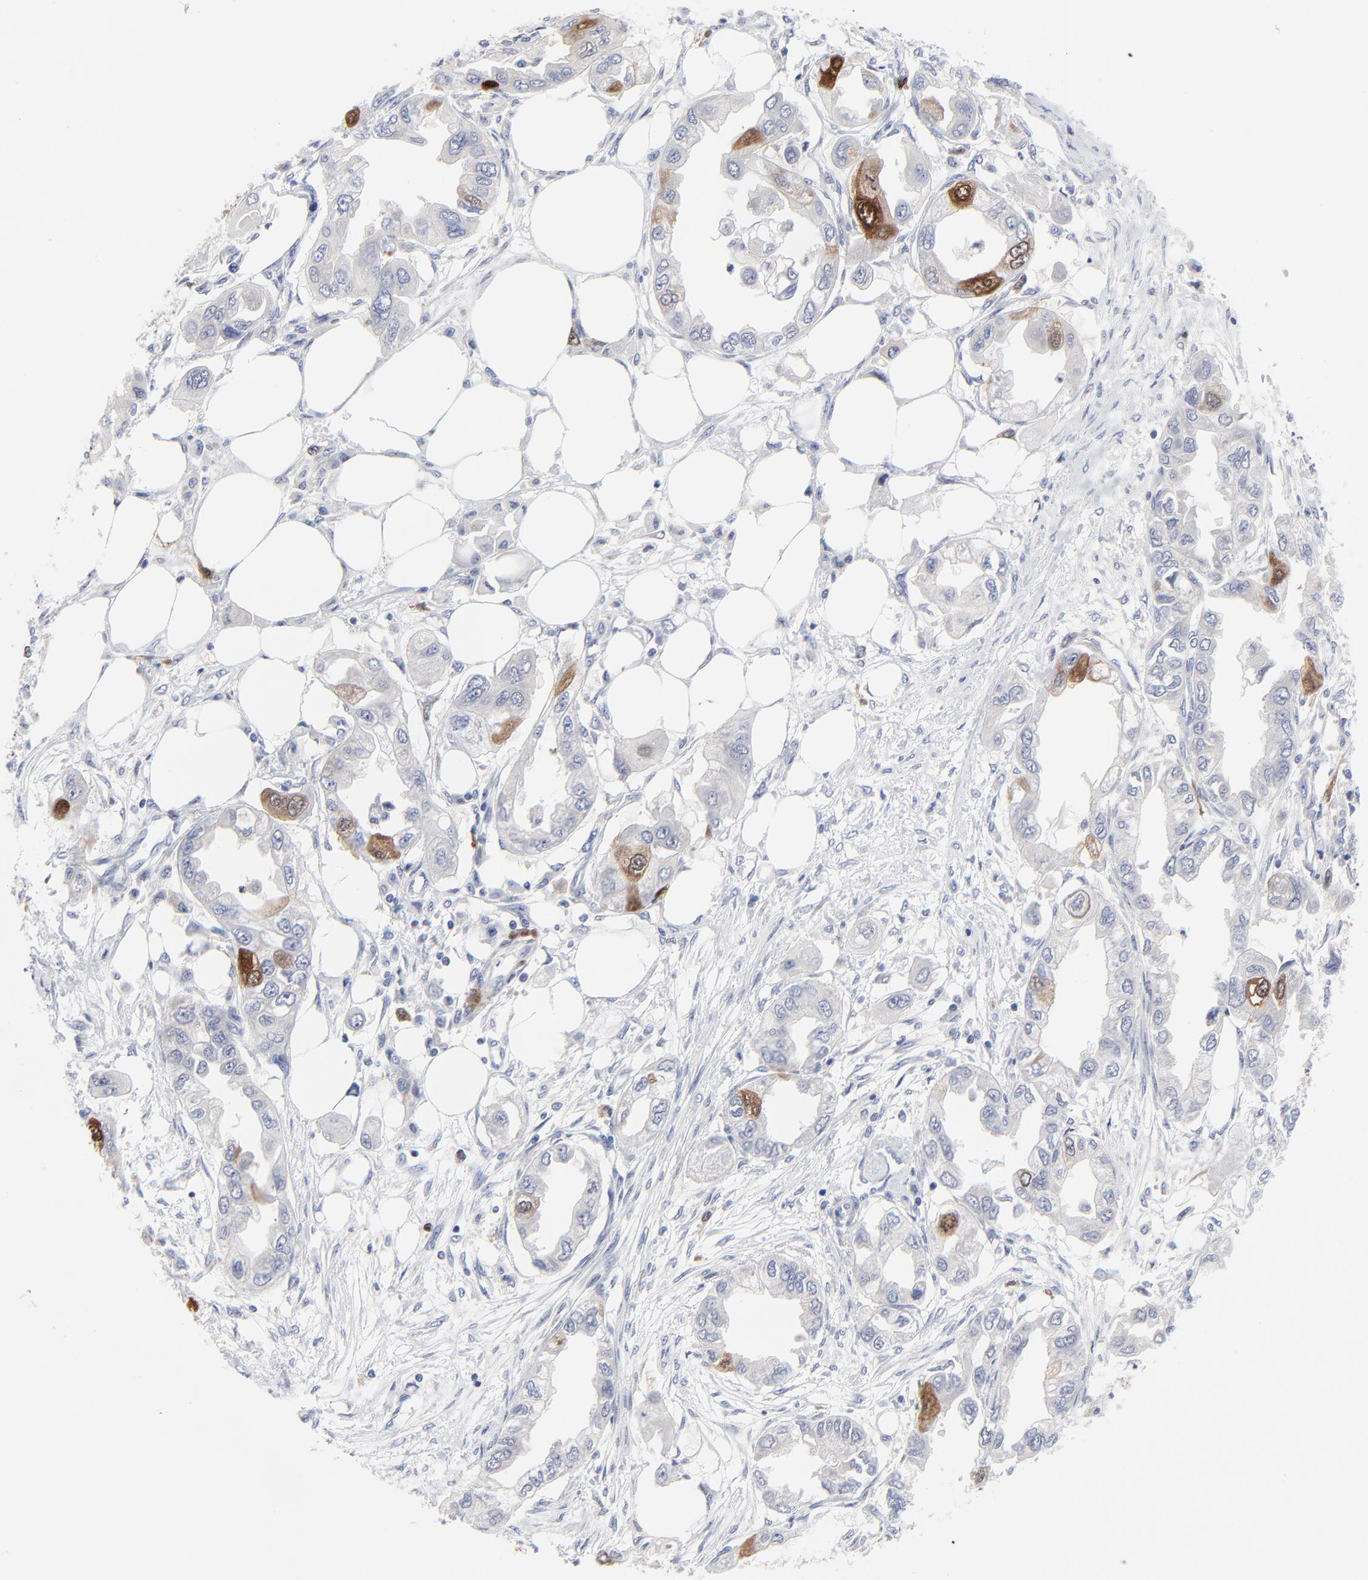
{"staining": {"intensity": "strong", "quantity": "<25%", "location": "cytoplasmic/membranous,nuclear"}, "tissue": "endometrial cancer", "cell_type": "Tumor cells", "image_type": "cancer", "snomed": [{"axis": "morphology", "description": "Adenocarcinoma, NOS"}, {"axis": "topography", "description": "Endometrium"}], "caption": "Endometrial adenocarcinoma tissue reveals strong cytoplasmic/membranous and nuclear staining in approximately <25% of tumor cells, visualized by immunohistochemistry.", "gene": "CDK1", "patient": {"sex": "female", "age": 67}}